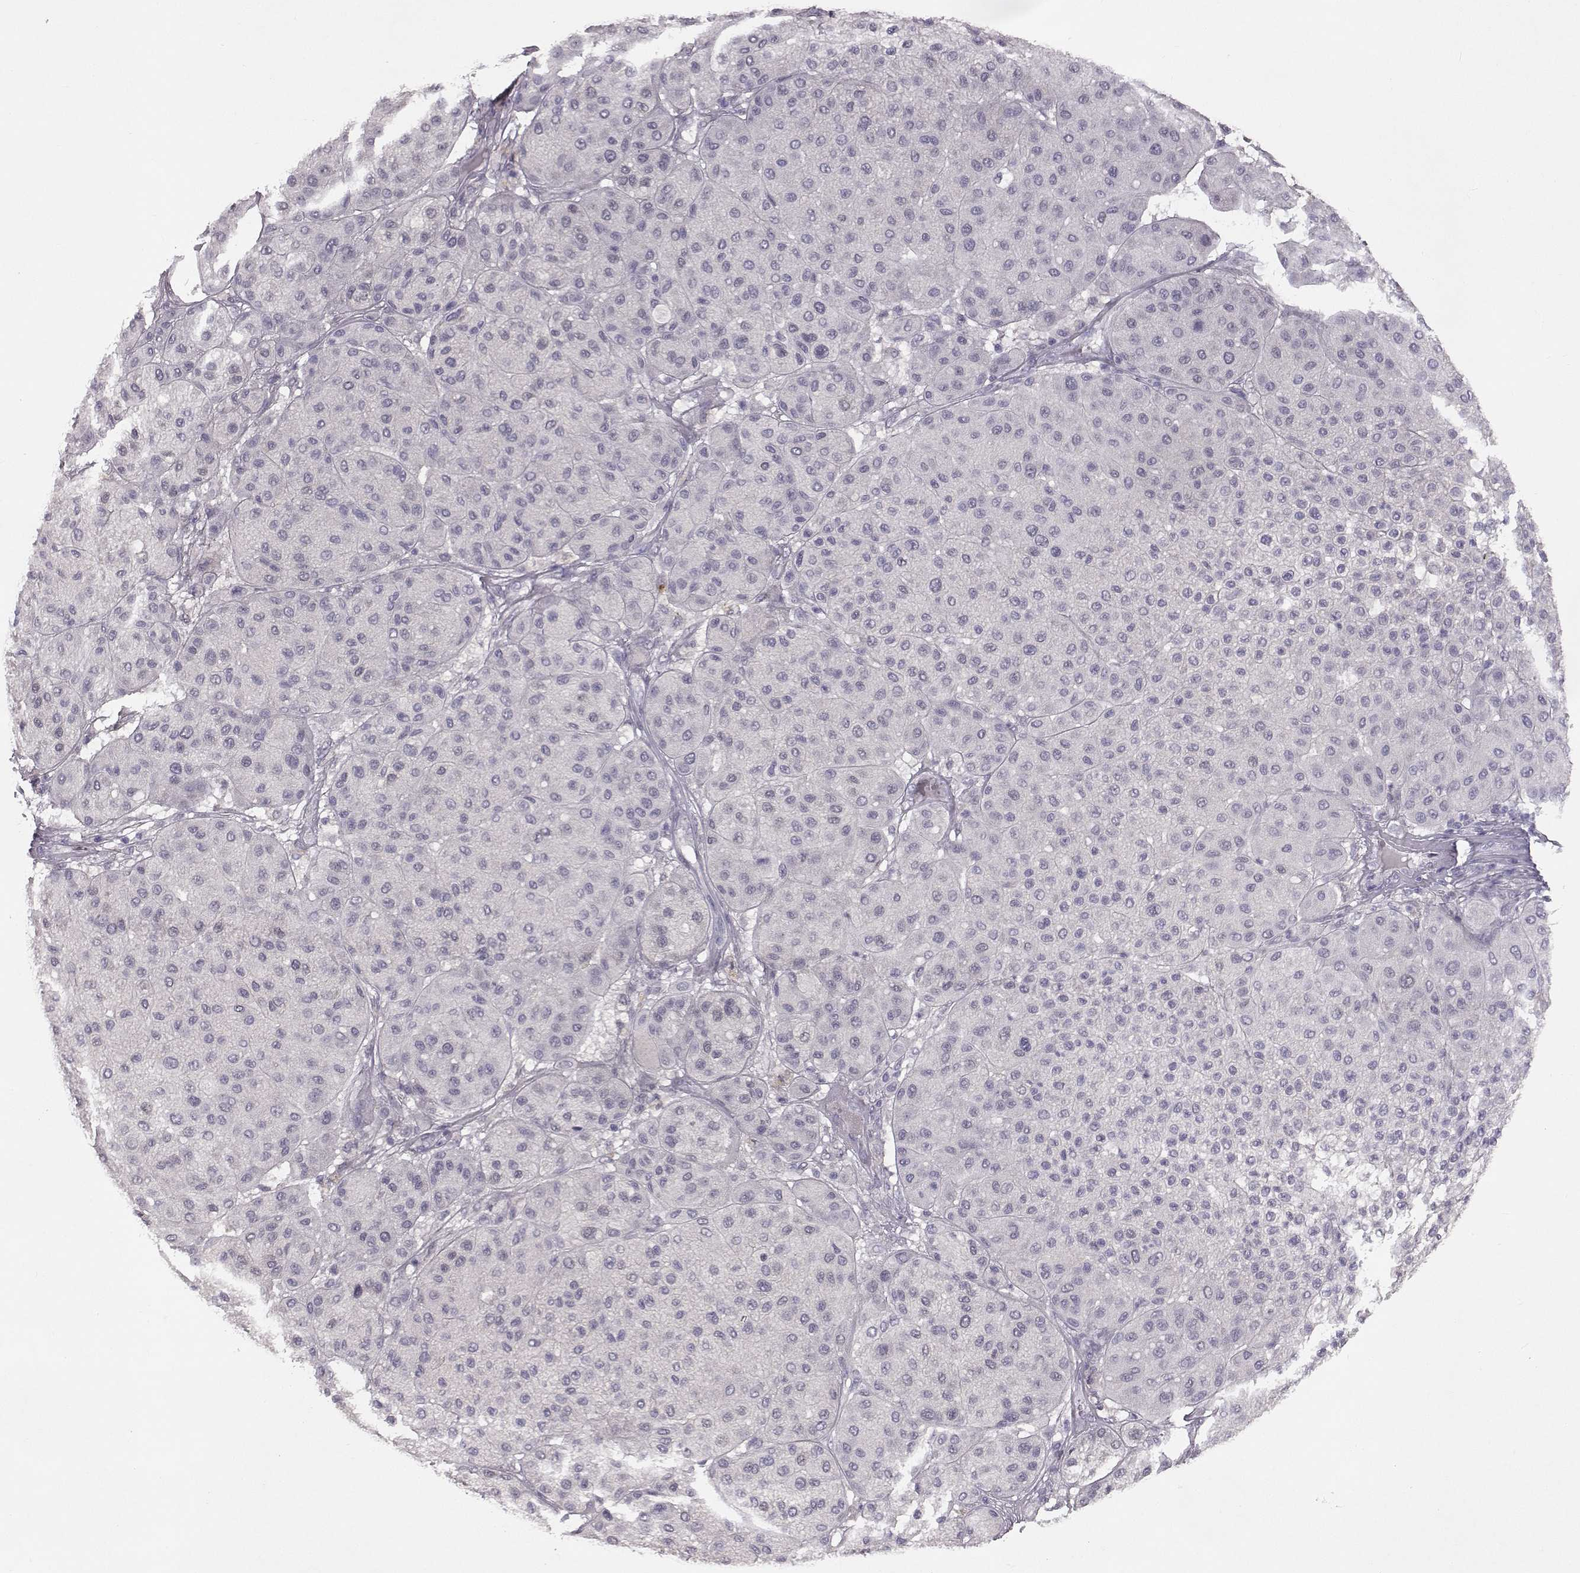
{"staining": {"intensity": "negative", "quantity": "none", "location": "none"}, "tissue": "melanoma", "cell_type": "Tumor cells", "image_type": "cancer", "snomed": [{"axis": "morphology", "description": "Malignant melanoma, Metastatic site"}, {"axis": "topography", "description": "Smooth muscle"}], "caption": "Image shows no protein staining in tumor cells of melanoma tissue.", "gene": "SPAG17", "patient": {"sex": "male", "age": 41}}